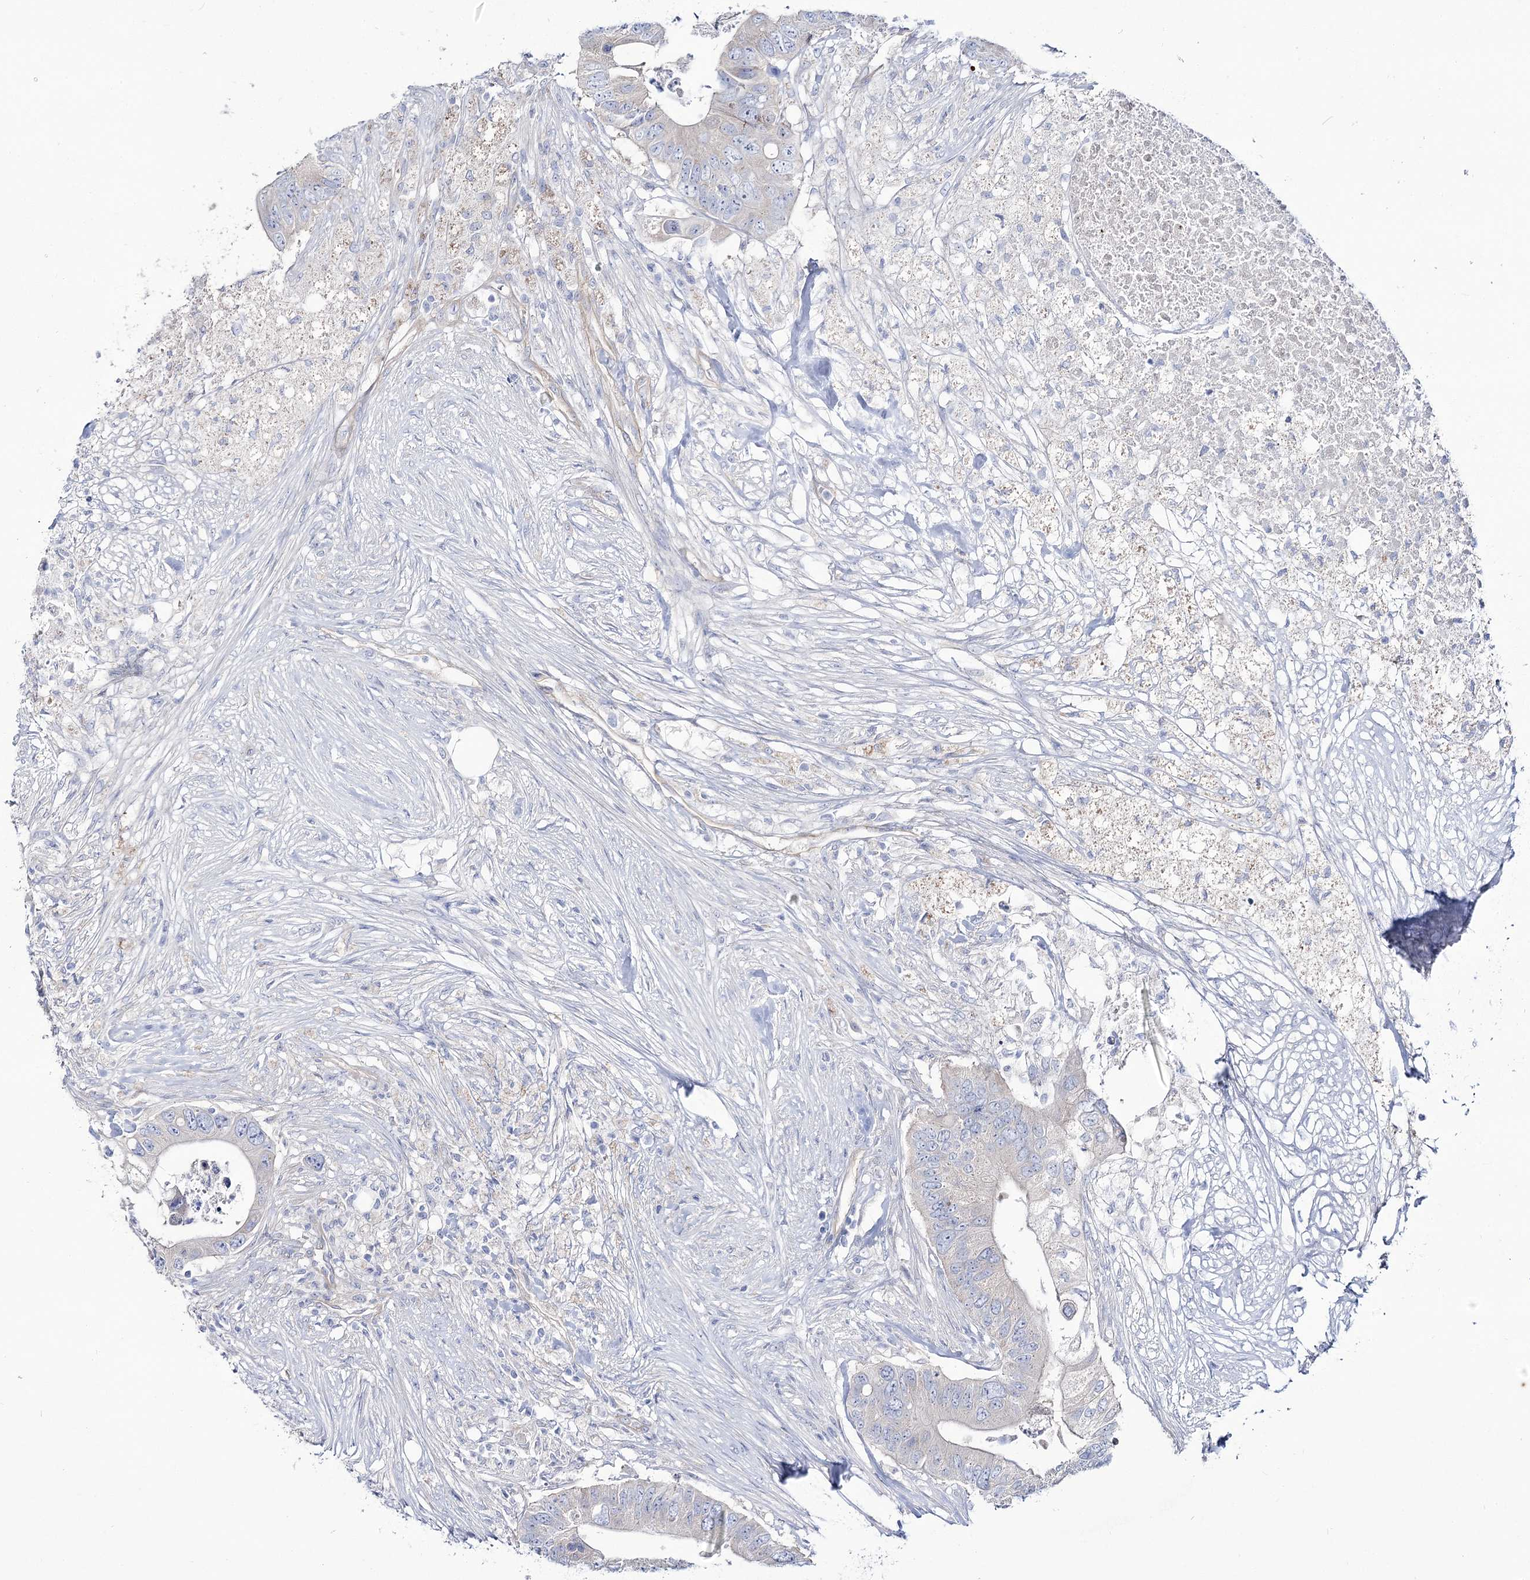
{"staining": {"intensity": "negative", "quantity": "none", "location": "none"}, "tissue": "colorectal cancer", "cell_type": "Tumor cells", "image_type": "cancer", "snomed": [{"axis": "morphology", "description": "Adenocarcinoma, NOS"}, {"axis": "topography", "description": "Colon"}], "caption": "Immunohistochemistry micrograph of human colorectal cancer (adenocarcinoma) stained for a protein (brown), which shows no expression in tumor cells. Brightfield microscopy of immunohistochemistry stained with DAB (brown) and hematoxylin (blue), captured at high magnification.", "gene": "SUOX", "patient": {"sex": "male", "age": 71}}